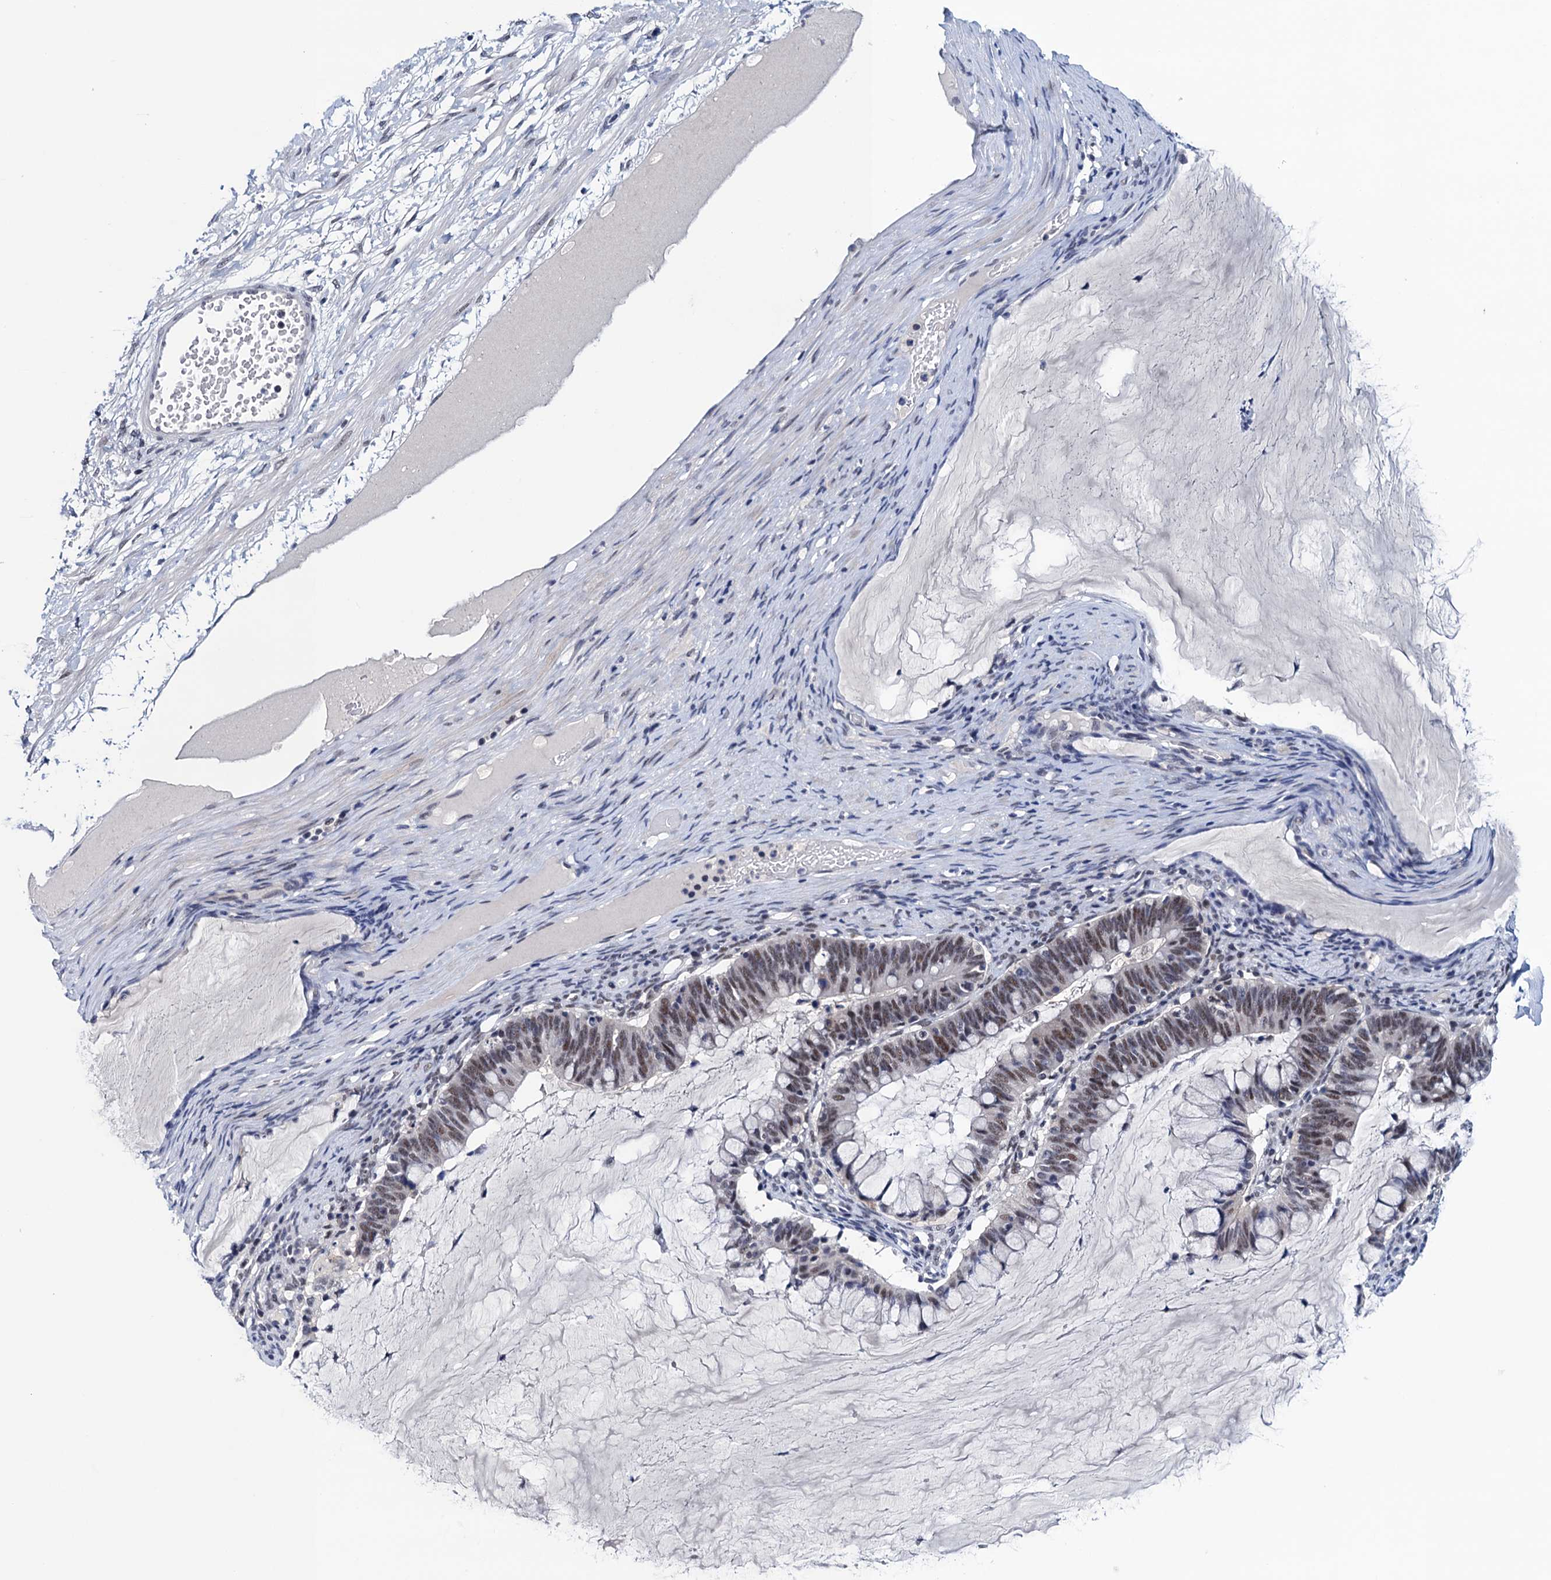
{"staining": {"intensity": "moderate", "quantity": ">75%", "location": "nuclear"}, "tissue": "ovarian cancer", "cell_type": "Tumor cells", "image_type": "cancer", "snomed": [{"axis": "morphology", "description": "Cystadenocarcinoma, mucinous, NOS"}, {"axis": "topography", "description": "Ovary"}], "caption": "A brown stain shows moderate nuclear expression of a protein in human ovarian cancer (mucinous cystadenocarcinoma) tumor cells.", "gene": "FNBP4", "patient": {"sex": "female", "age": 61}}